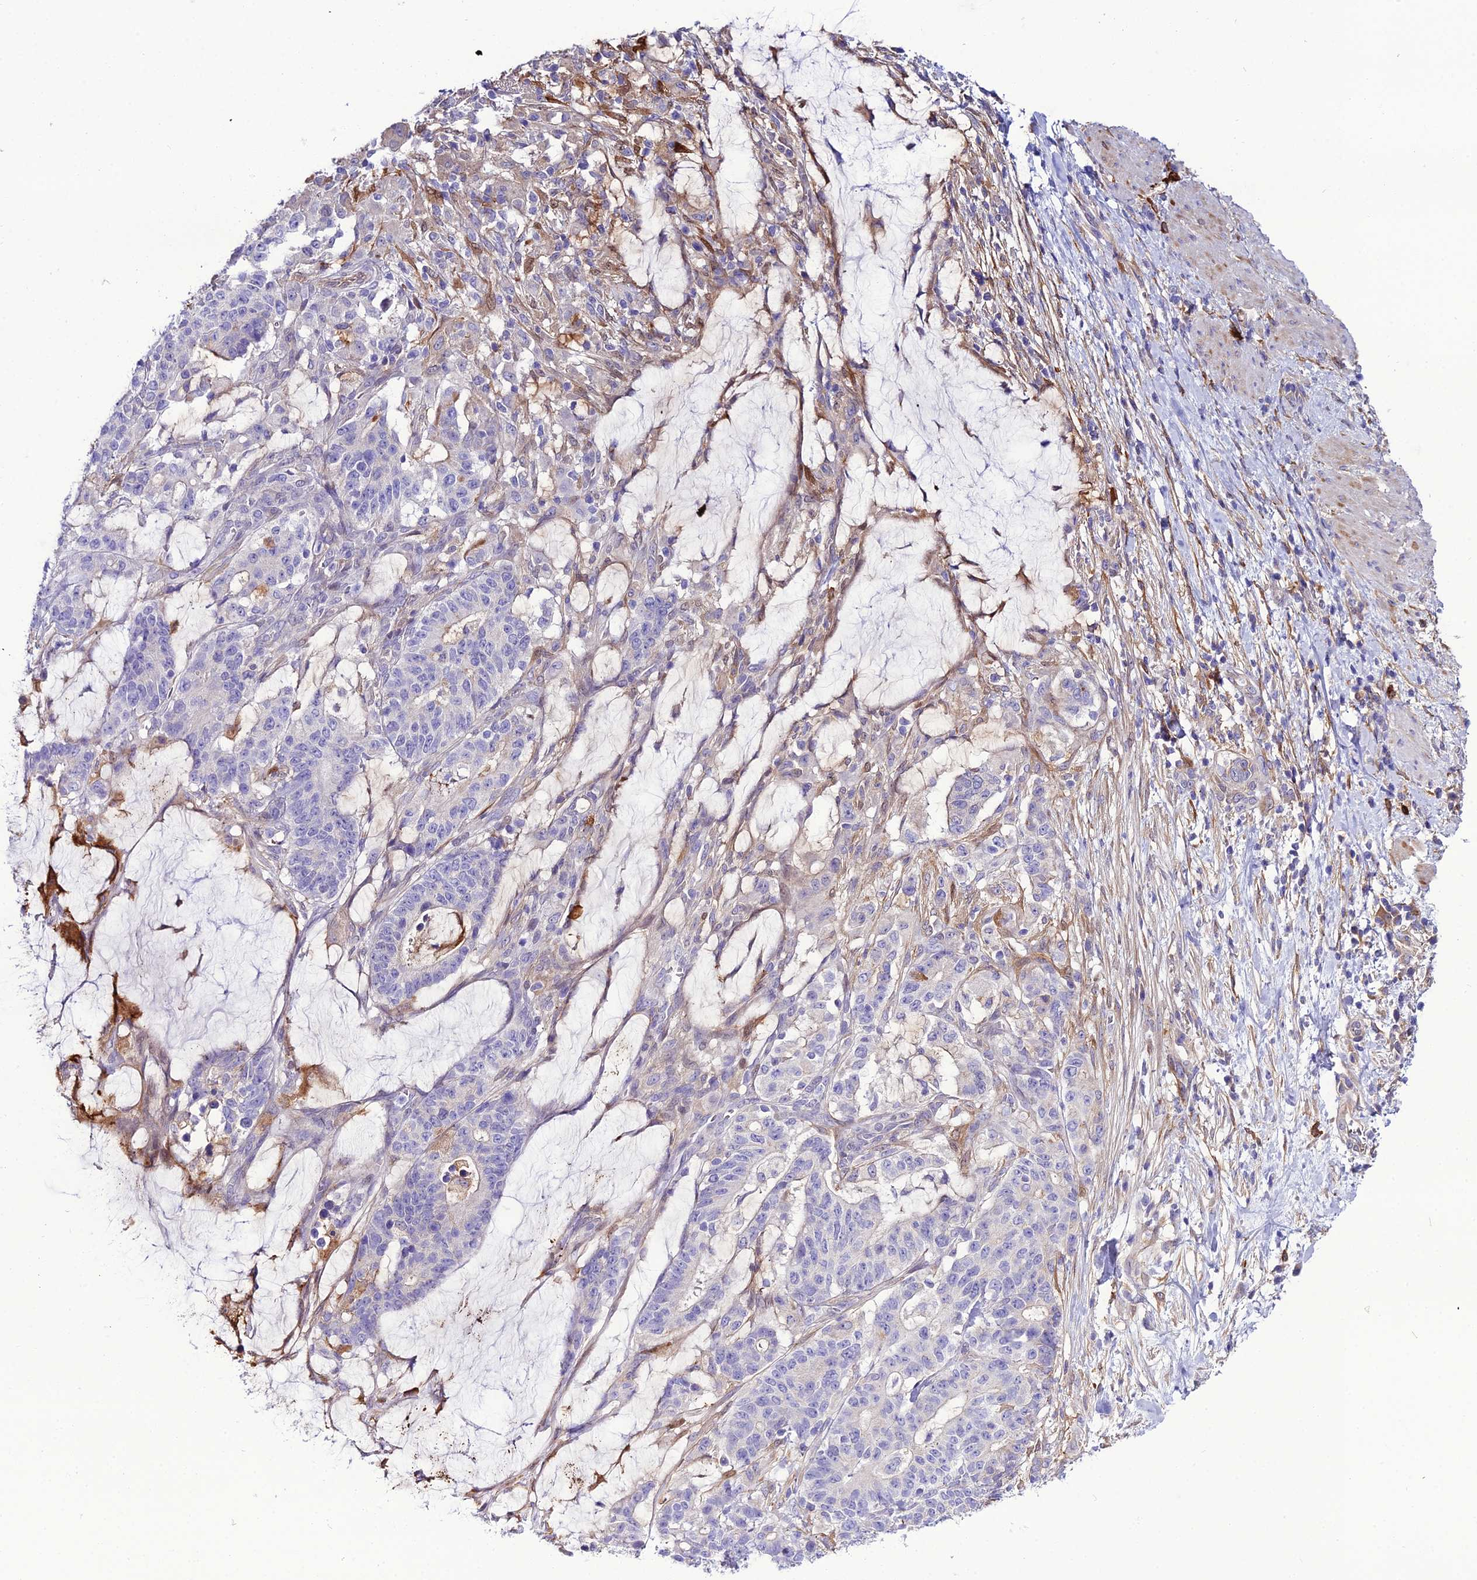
{"staining": {"intensity": "negative", "quantity": "none", "location": "none"}, "tissue": "stomach cancer", "cell_type": "Tumor cells", "image_type": "cancer", "snomed": [{"axis": "morphology", "description": "Normal tissue, NOS"}, {"axis": "morphology", "description": "Adenocarcinoma, NOS"}, {"axis": "topography", "description": "Stomach"}], "caption": "There is no significant expression in tumor cells of stomach adenocarcinoma.", "gene": "MB21D2", "patient": {"sex": "female", "age": 64}}